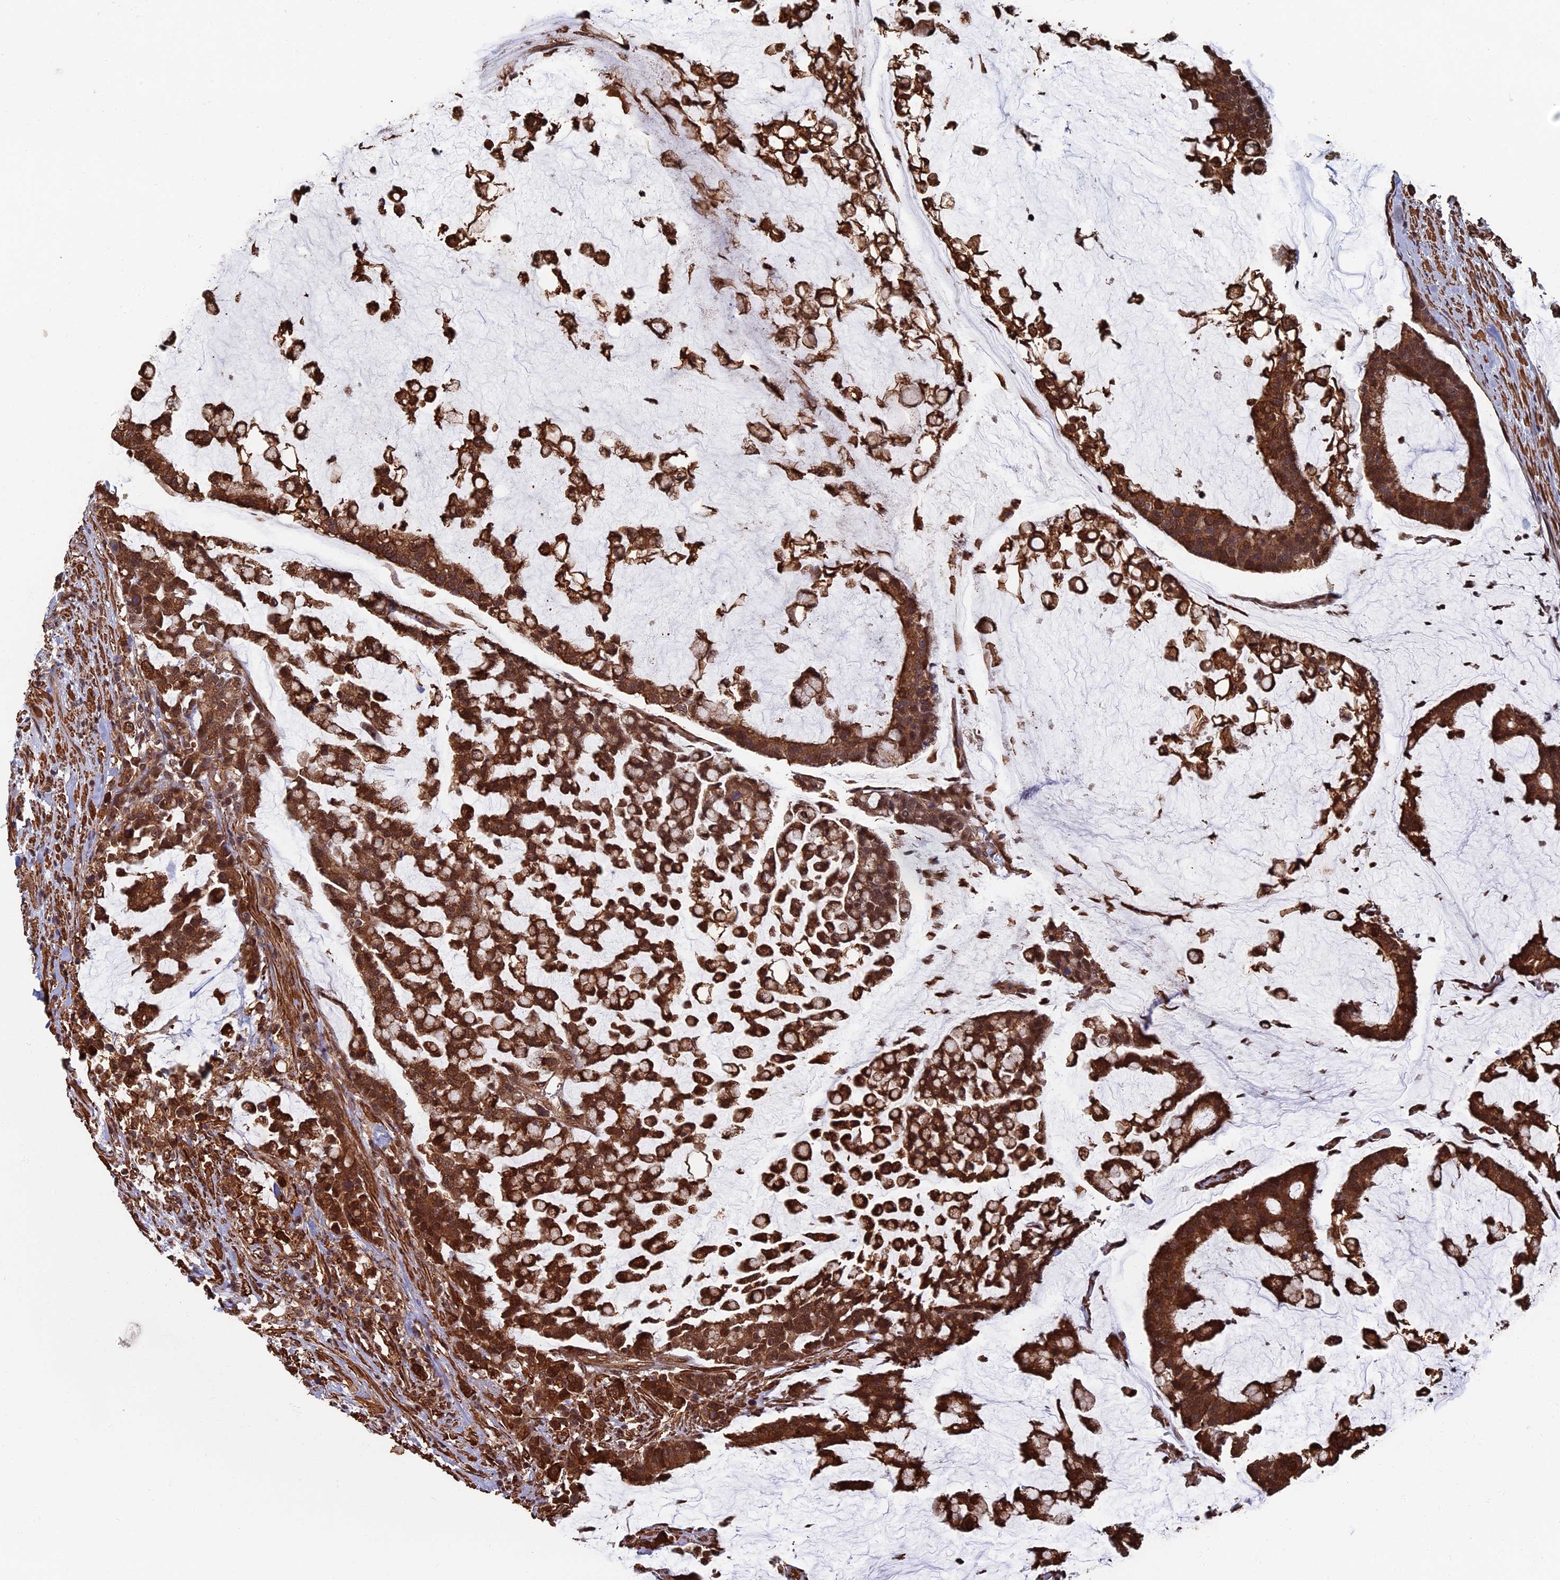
{"staining": {"intensity": "strong", "quantity": ">75%", "location": "cytoplasmic/membranous"}, "tissue": "colorectal cancer", "cell_type": "Tumor cells", "image_type": "cancer", "snomed": [{"axis": "morphology", "description": "Adenocarcinoma, NOS"}, {"axis": "topography", "description": "Colon"}], "caption": "A photomicrograph of human colorectal cancer stained for a protein exhibits strong cytoplasmic/membranous brown staining in tumor cells. The staining is performed using DAB brown chromogen to label protein expression. The nuclei are counter-stained blue using hematoxylin.", "gene": "CTDP1", "patient": {"sex": "female", "age": 84}}